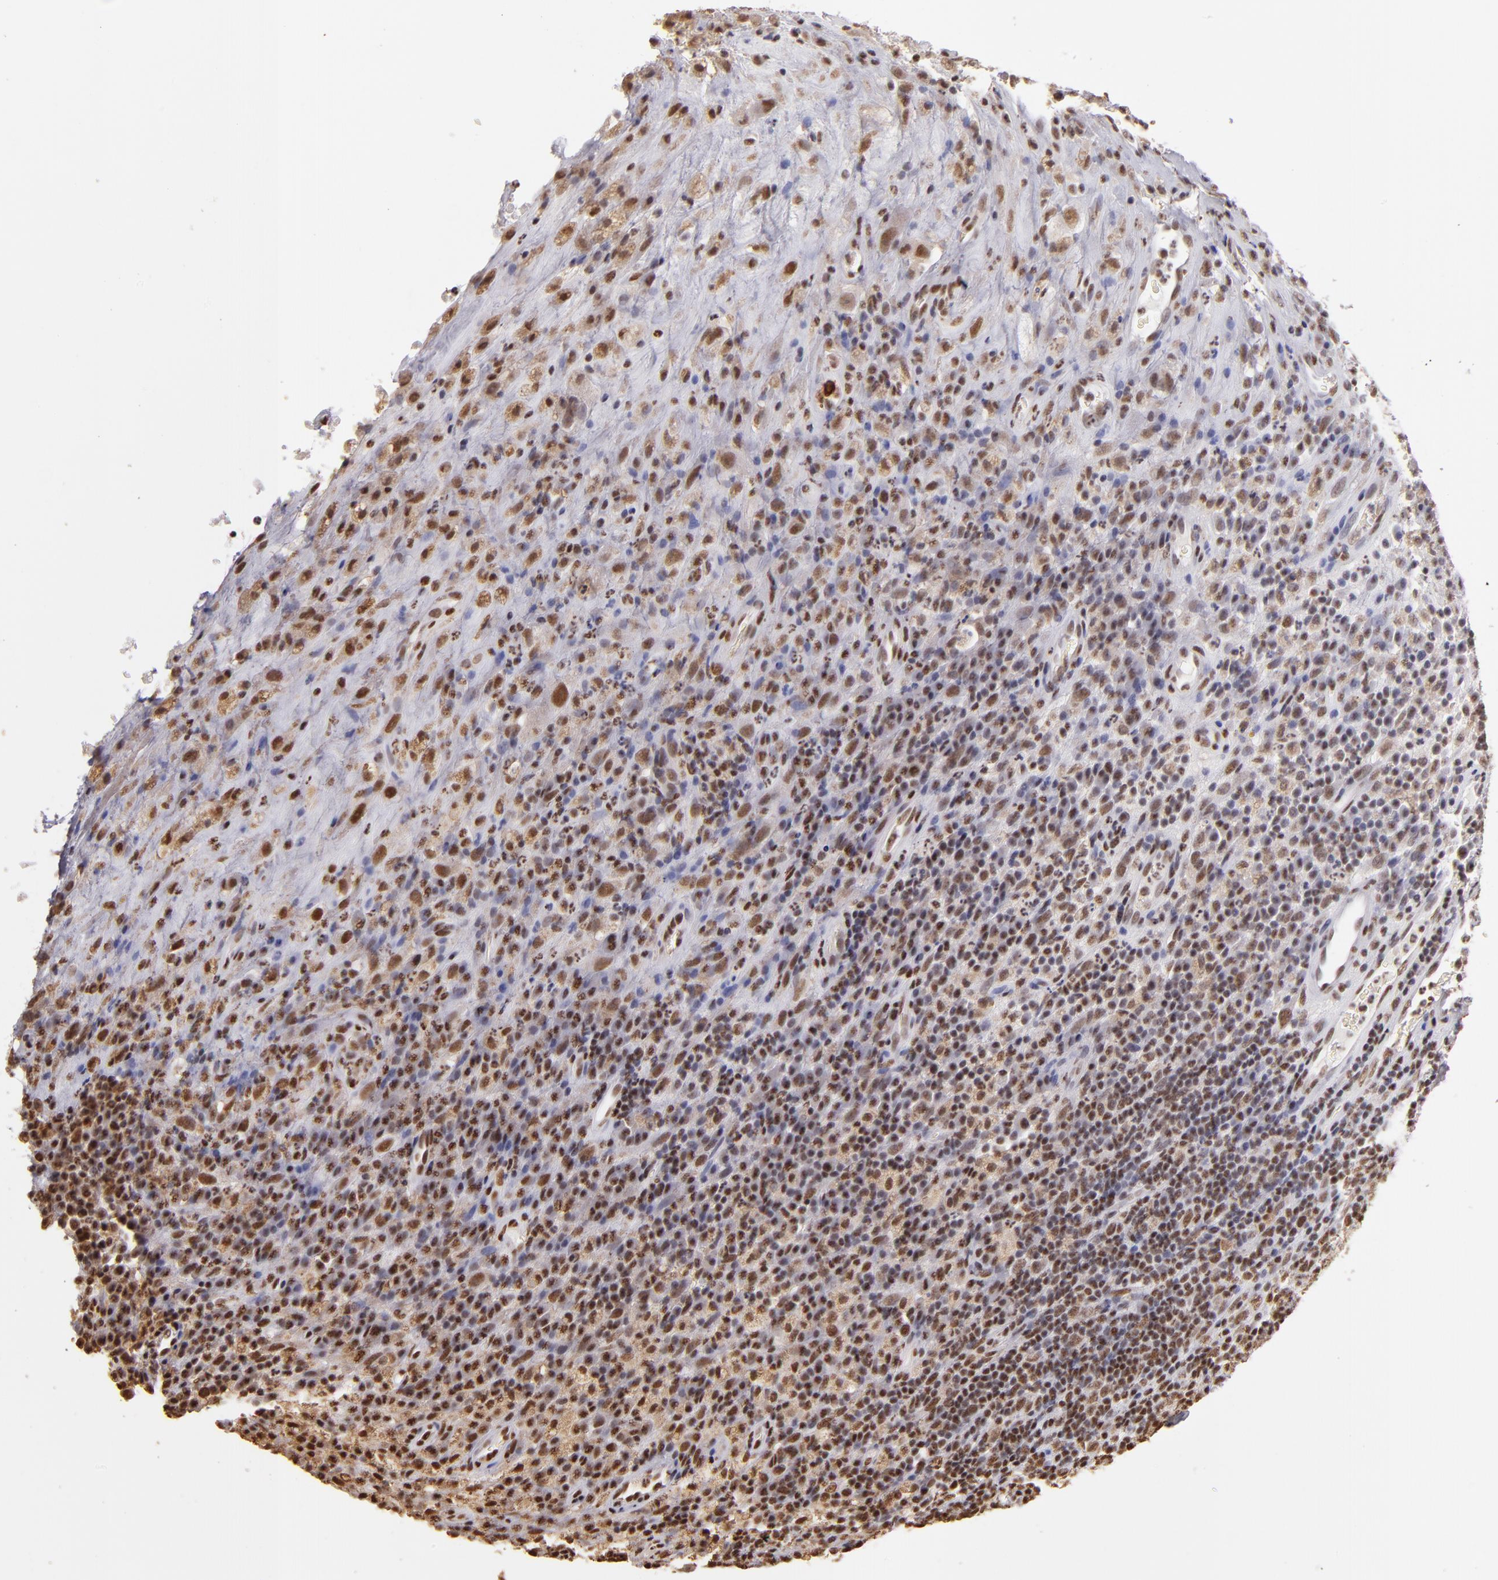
{"staining": {"intensity": "moderate", "quantity": ">75%", "location": "cytoplasmic/membranous,nuclear"}, "tissue": "testis cancer", "cell_type": "Tumor cells", "image_type": "cancer", "snomed": [{"axis": "morphology", "description": "Necrosis, NOS"}, {"axis": "morphology", "description": "Carcinoma, Embryonal, NOS"}, {"axis": "topography", "description": "Testis"}], "caption": "Protein expression analysis of testis cancer shows moderate cytoplasmic/membranous and nuclear staining in approximately >75% of tumor cells.", "gene": "SP1", "patient": {"sex": "male", "age": 19}}